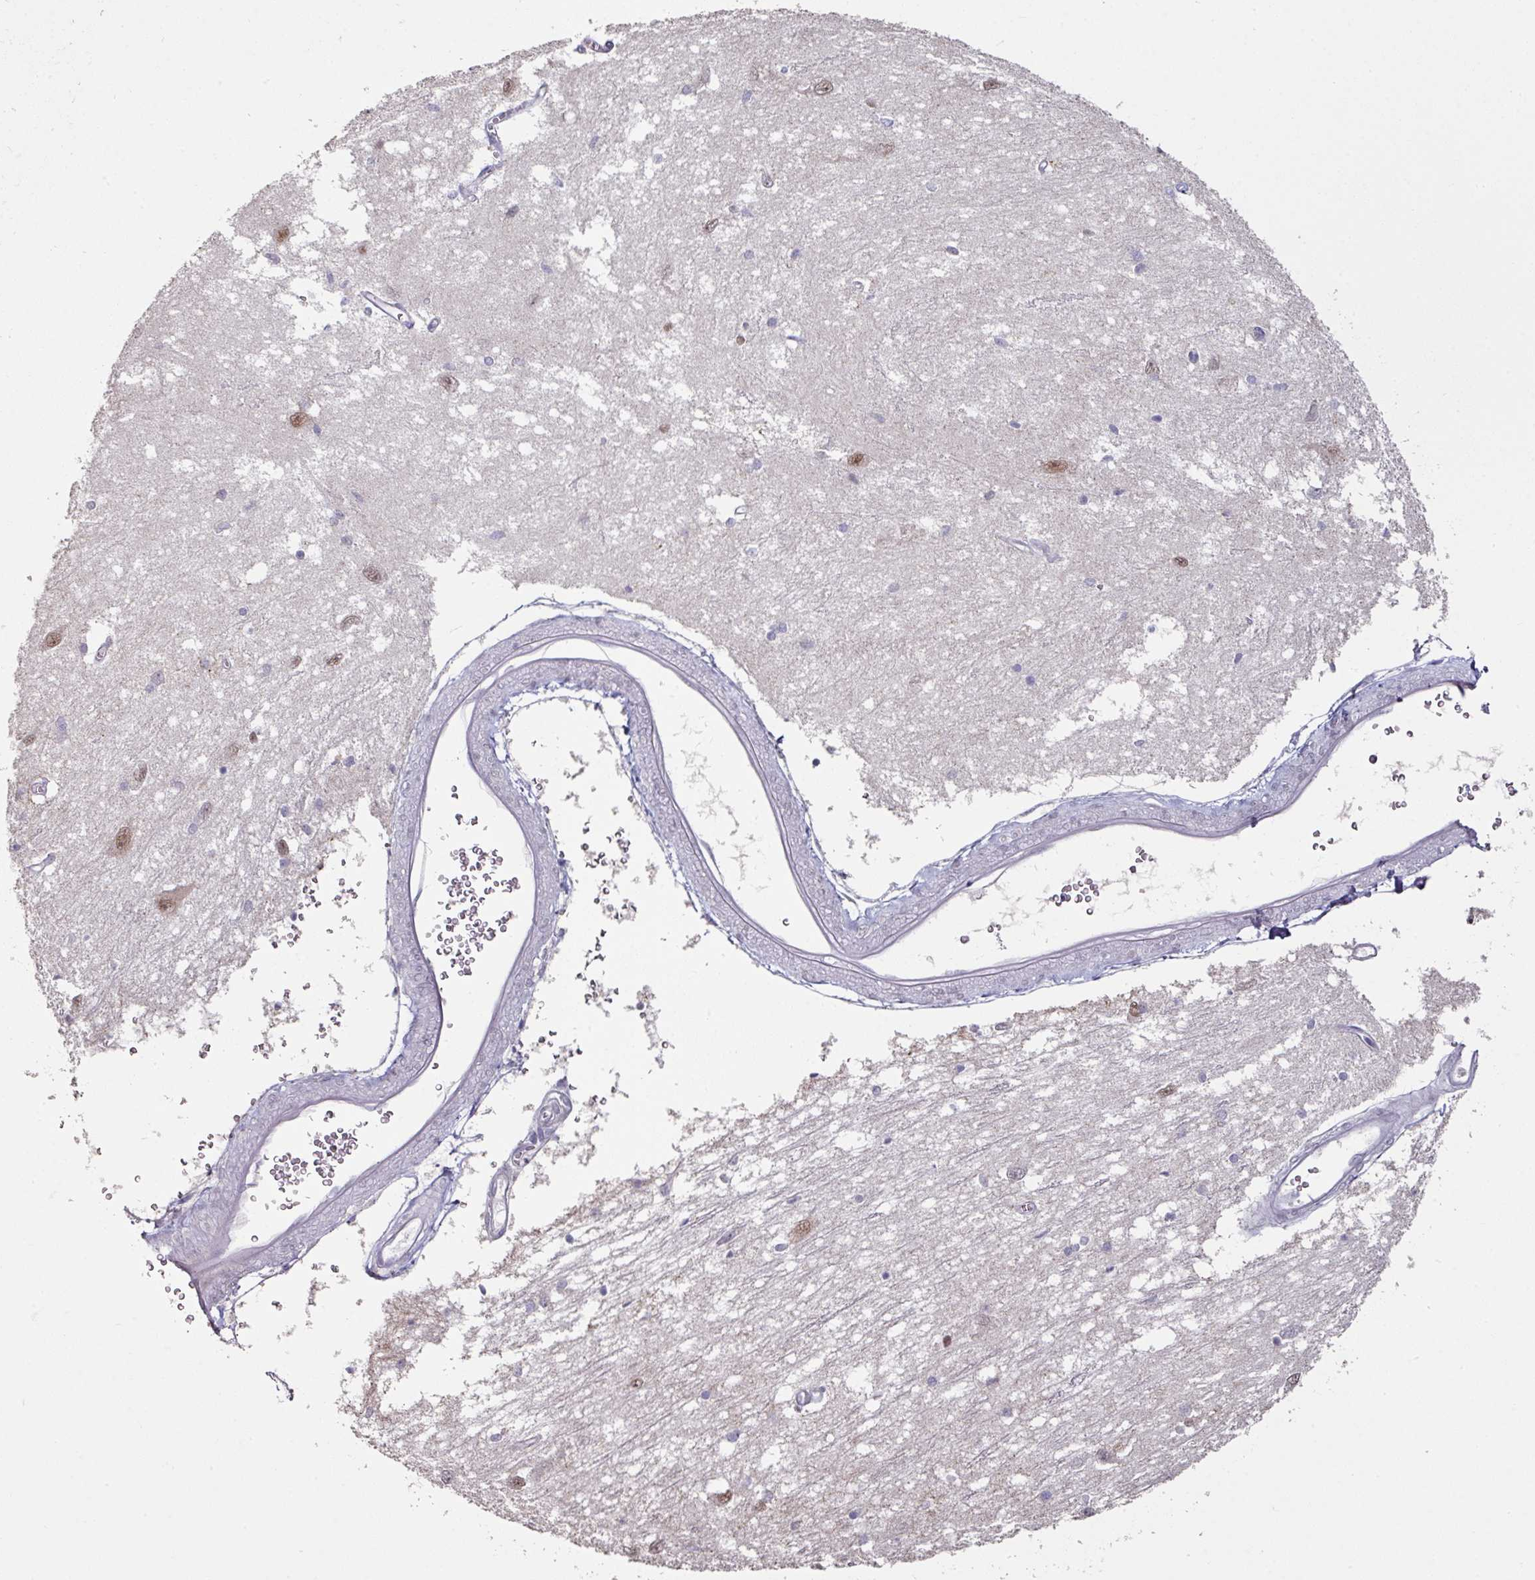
{"staining": {"intensity": "negative", "quantity": "none", "location": "none"}, "tissue": "caudate", "cell_type": "Glial cells", "image_type": "normal", "snomed": [{"axis": "morphology", "description": "Normal tissue, NOS"}, {"axis": "topography", "description": "Lateral ventricle wall"}], "caption": "Glial cells show no significant positivity in benign caudate. Nuclei are stained in blue.", "gene": "ELK1", "patient": {"sex": "male", "age": 37}}